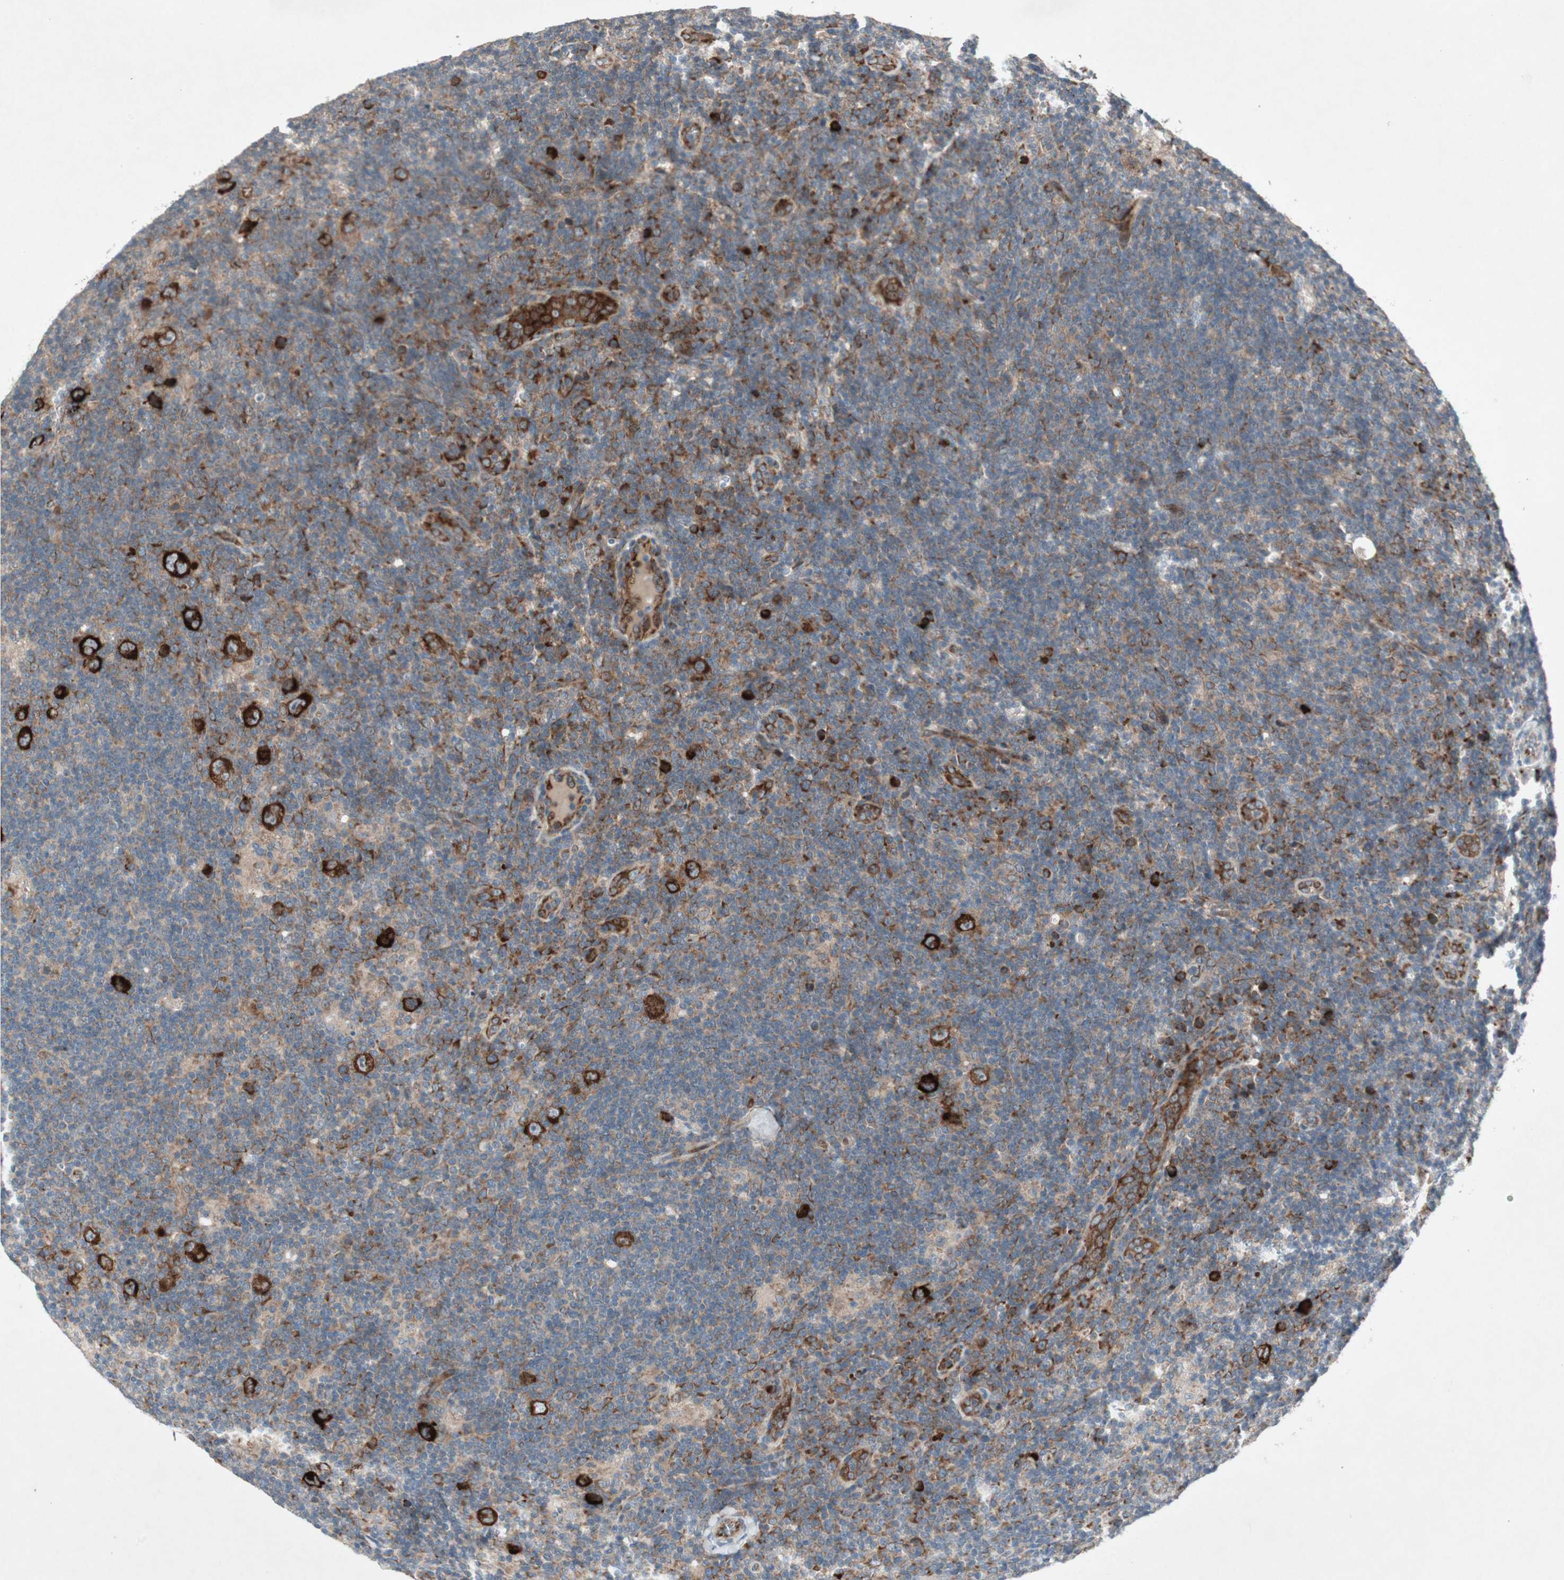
{"staining": {"intensity": "strong", "quantity": ">75%", "location": "cytoplasmic/membranous"}, "tissue": "lymphoma", "cell_type": "Tumor cells", "image_type": "cancer", "snomed": [{"axis": "morphology", "description": "Hodgkin's disease, NOS"}, {"axis": "topography", "description": "Lymph node"}], "caption": "Immunohistochemical staining of Hodgkin's disease reveals high levels of strong cytoplasmic/membranous protein positivity in approximately >75% of tumor cells. The staining is performed using DAB brown chromogen to label protein expression. The nuclei are counter-stained blue using hematoxylin.", "gene": "APOO", "patient": {"sex": "female", "age": 57}}